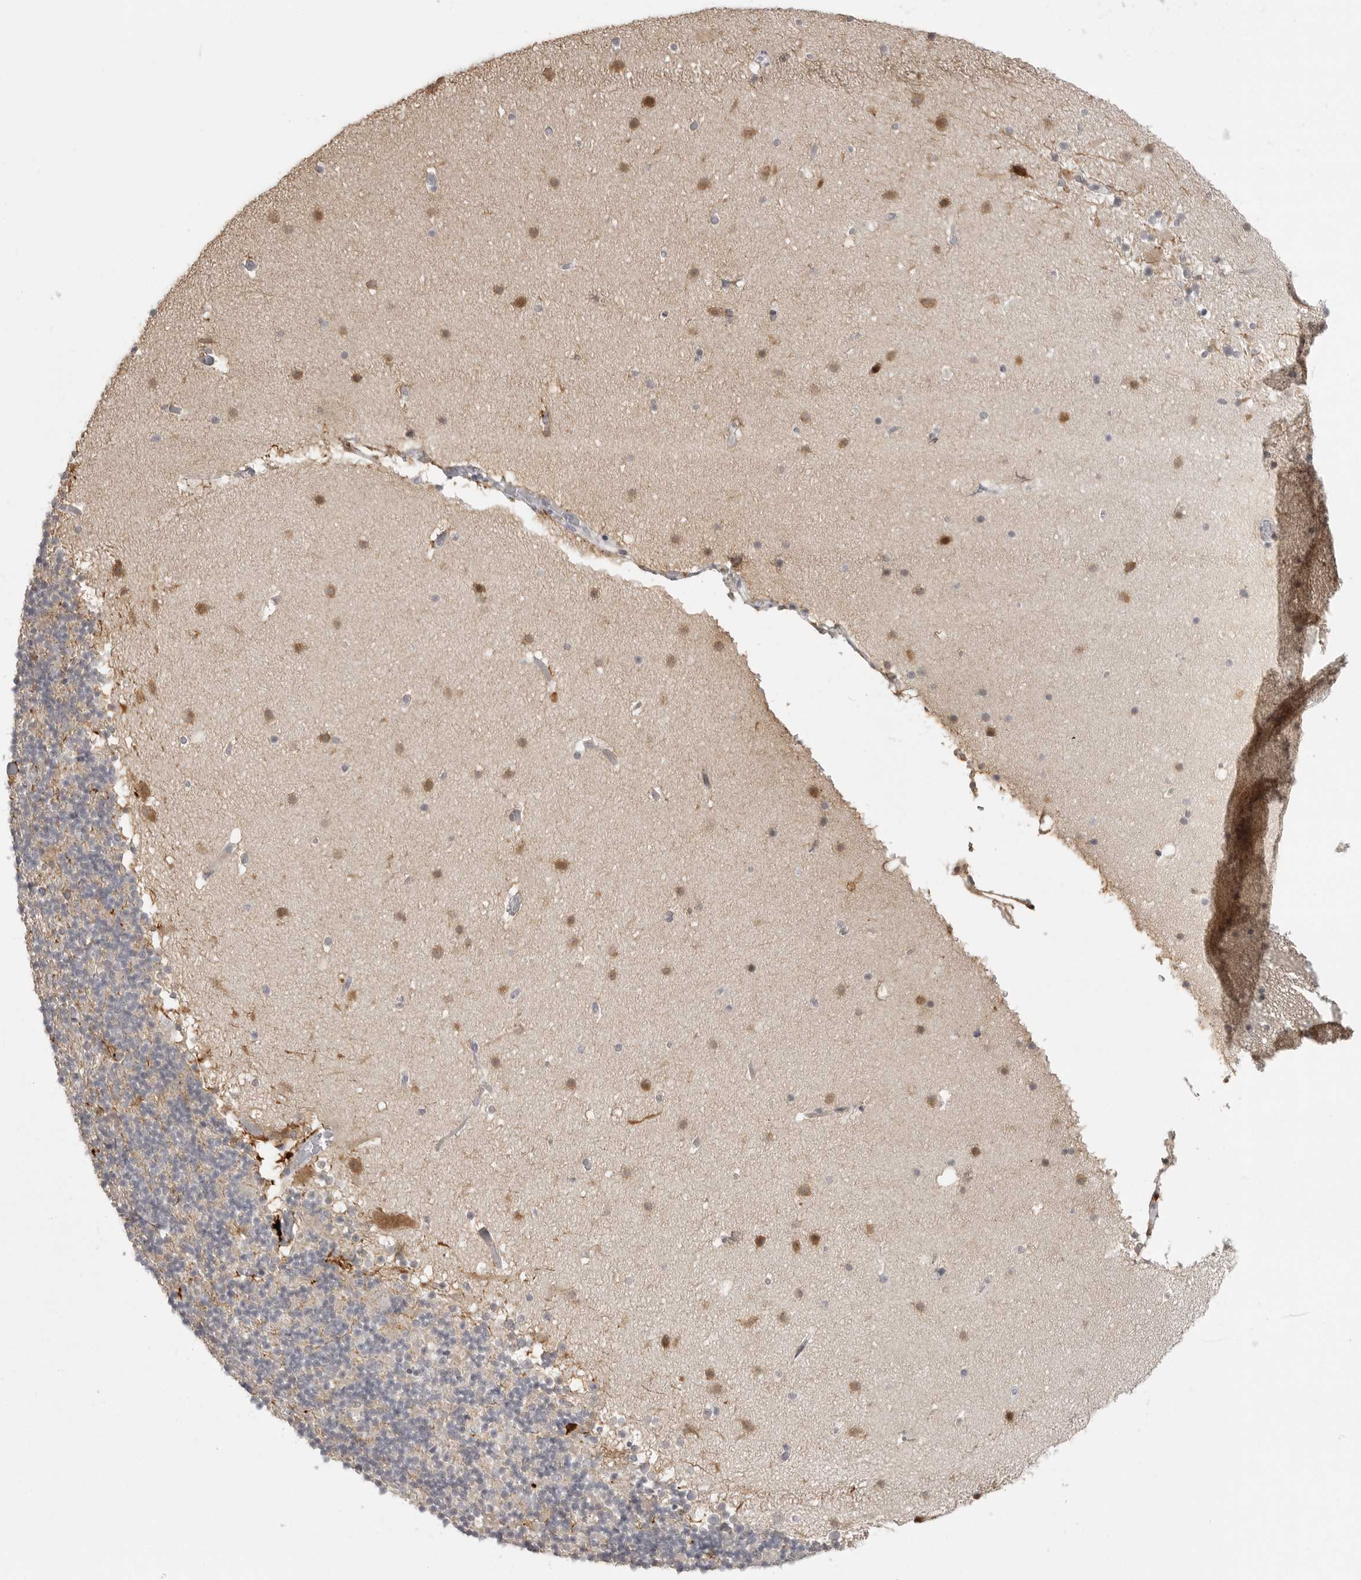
{"staining": {"intensity": "negative", "quantity": "none", "location": "none"}, "tissue": "cerebellum", "cell_type": "Cells in granular layer", "image_type": "normal", "snomed": [{"axis": "morphology", "description": "Normal tissue, NOS"}, {"axis": "topography", "description": "Cerebellum"}], "caption": "This is an IHC histopathology image of unremarkable human cerebellum. There is no expression in cells in granular layer.", "gene": "TCTN3", "patient": {"sex": "male", "age": 57}}